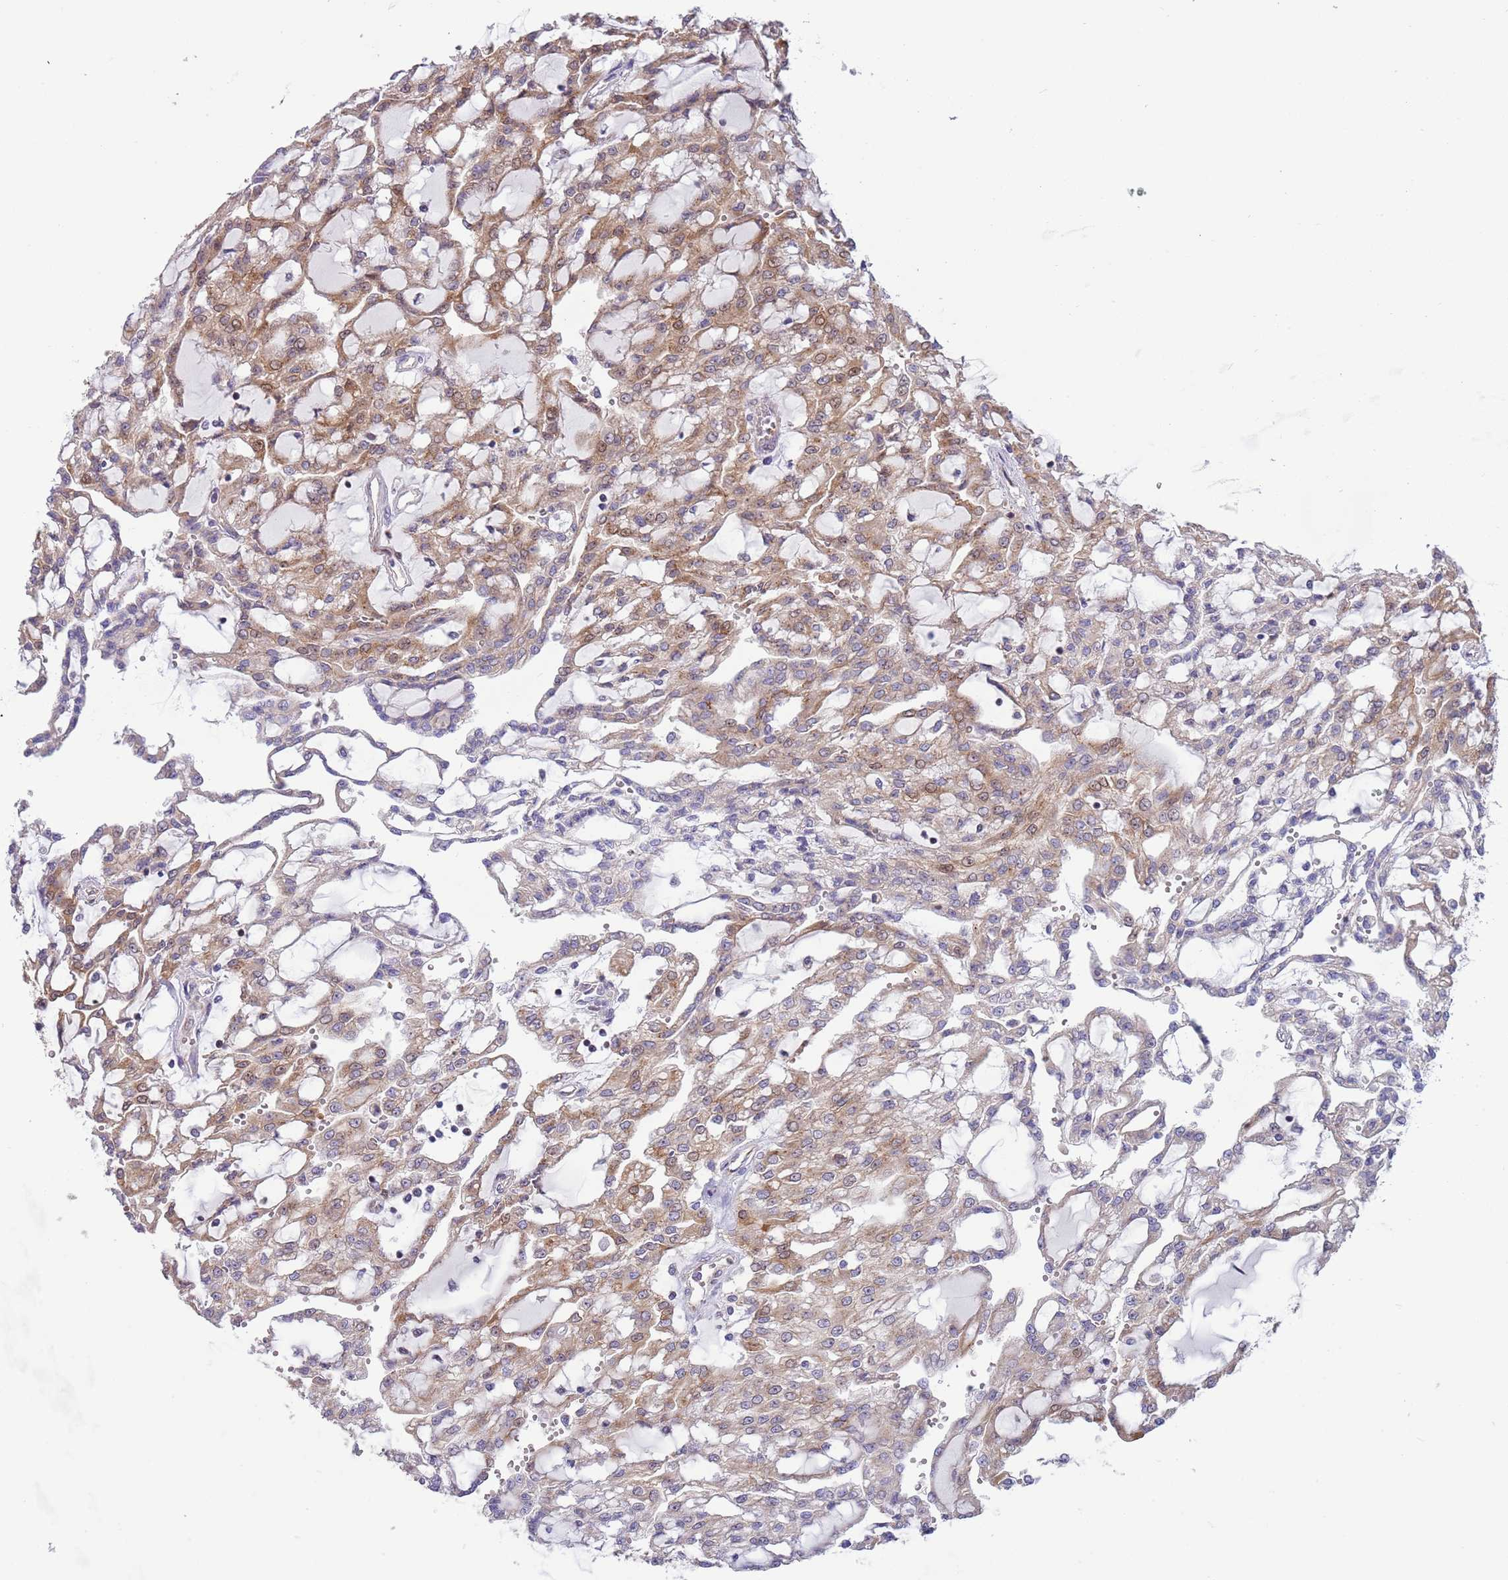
{"staining": {"intensity": "moderate", "quantity": ">75%", "location": "cytoplasmic/membranous"}, "tissue": "renal cancer", "cell_type": "Tumor cells", "image_type": "cancer", "snomed": [{"axis": "morphology", "description": "Adenocarcinoma, NOS"}, {"axis": "topography", "description": "Kidney"}], "caption": "Immunohistochemistry (IHC) image of neoplastic tissue: human renal cancer (adenocarcinoma) stained using immunohistochemistry demonstrates medium levels of moderate protein expression localized specifically in the cytoplasmic/membranous of tumor cells, appearing as a cytoplasmic/membranous brown color.", "gene": "ITGB6", "patient": {"sex": "male", "age": 63}}